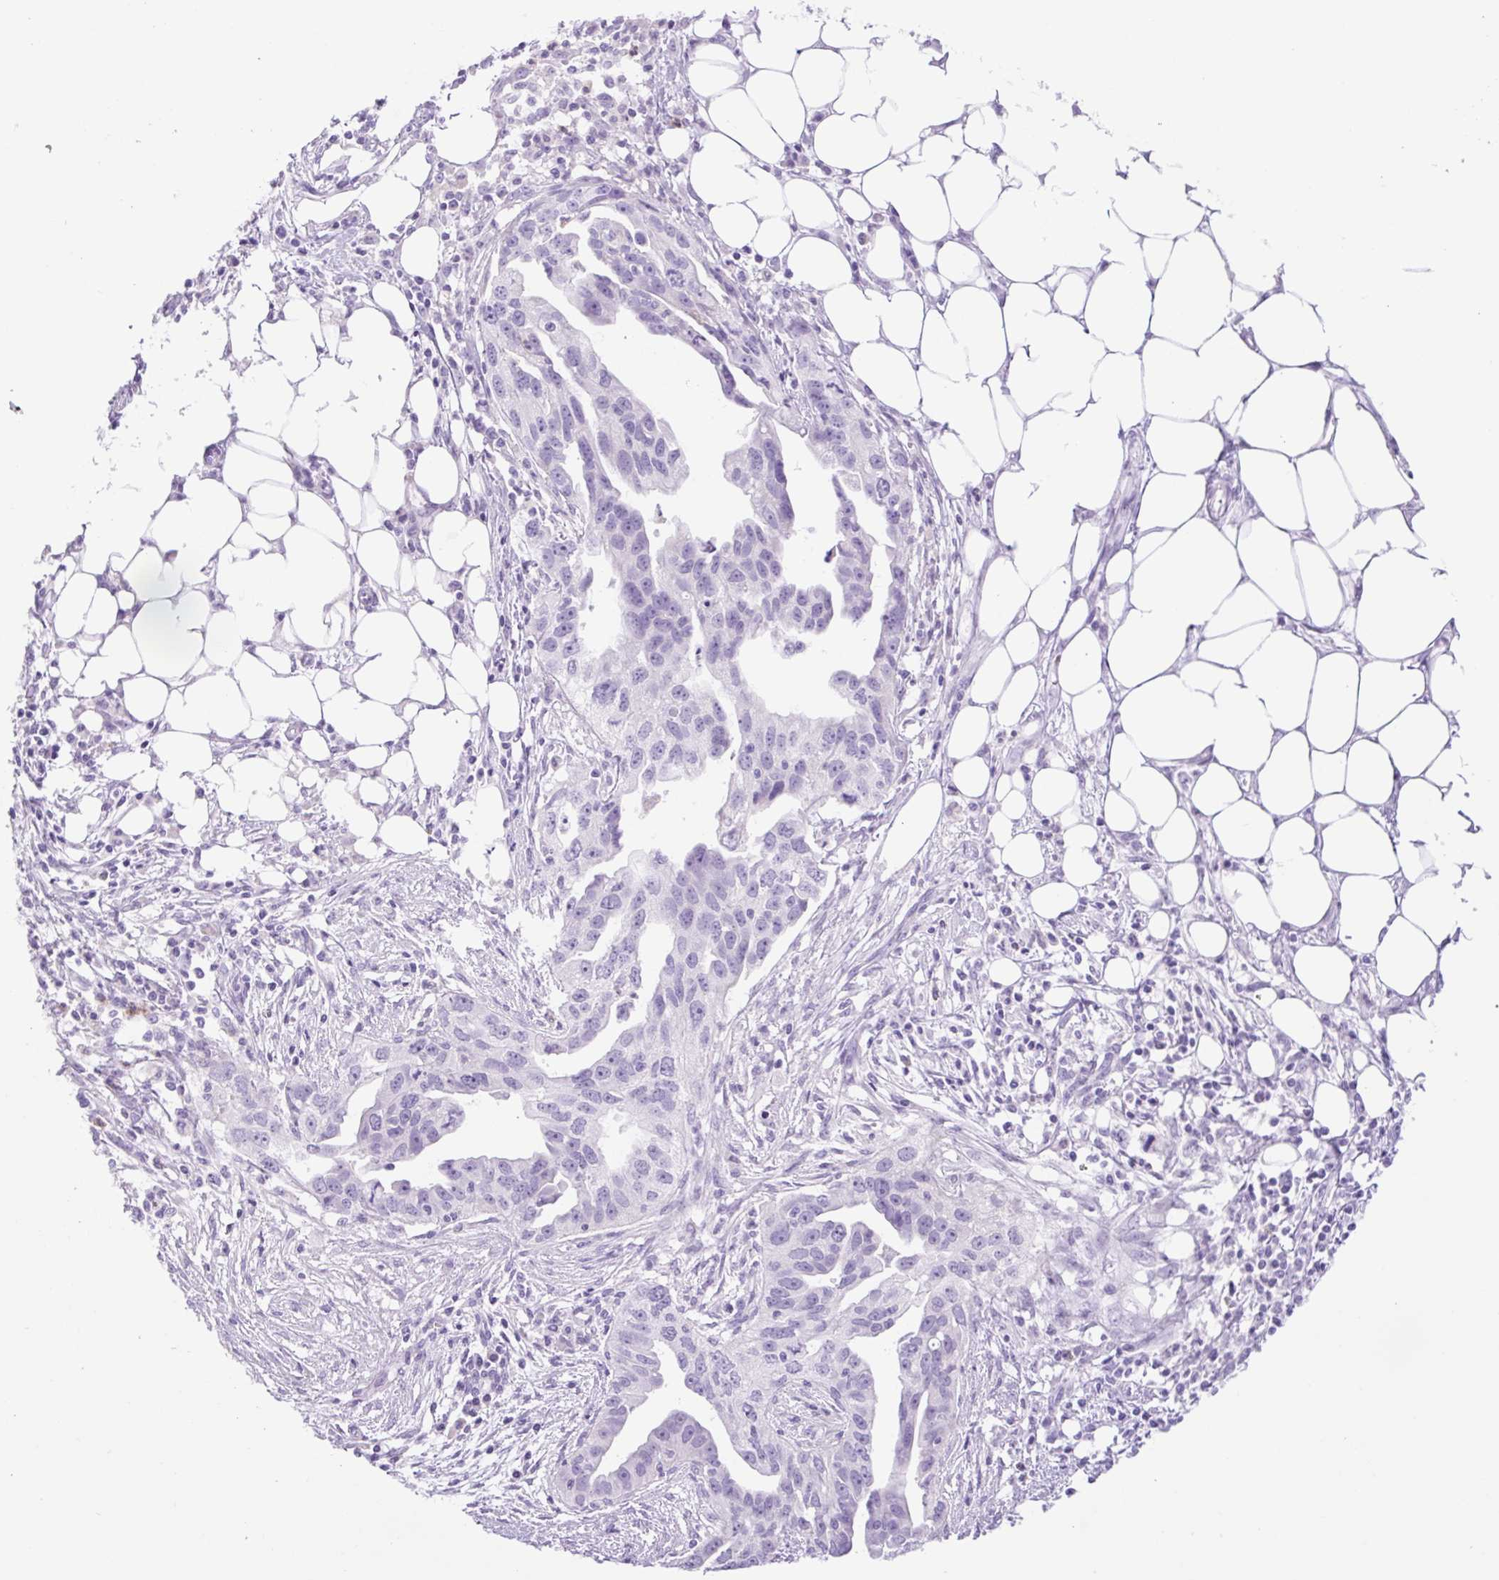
{"staining": {"intensity": "negative", "quantity": "none", "location": "none"}, "tissue": "ovarian cancer", "cell_type": "Tumor cells", "image_type": "cancer", "snomed": [{"axis": "morphology", "description": "Carcinoma, endometroid"}, {"axis": "morphology", "description": "Cystadenocarcinoma, serous, NOS"}, {"axis": "topography", "description": "Ovary"}], "caption": "A high-resolution image shows IHC staining of ovarian cancer, which exhibits no significant expression in tumor cells. Nuclei are stained in blue.", "gene": "SLC25A40", "patient": {"sex": "female", "age": 45}}